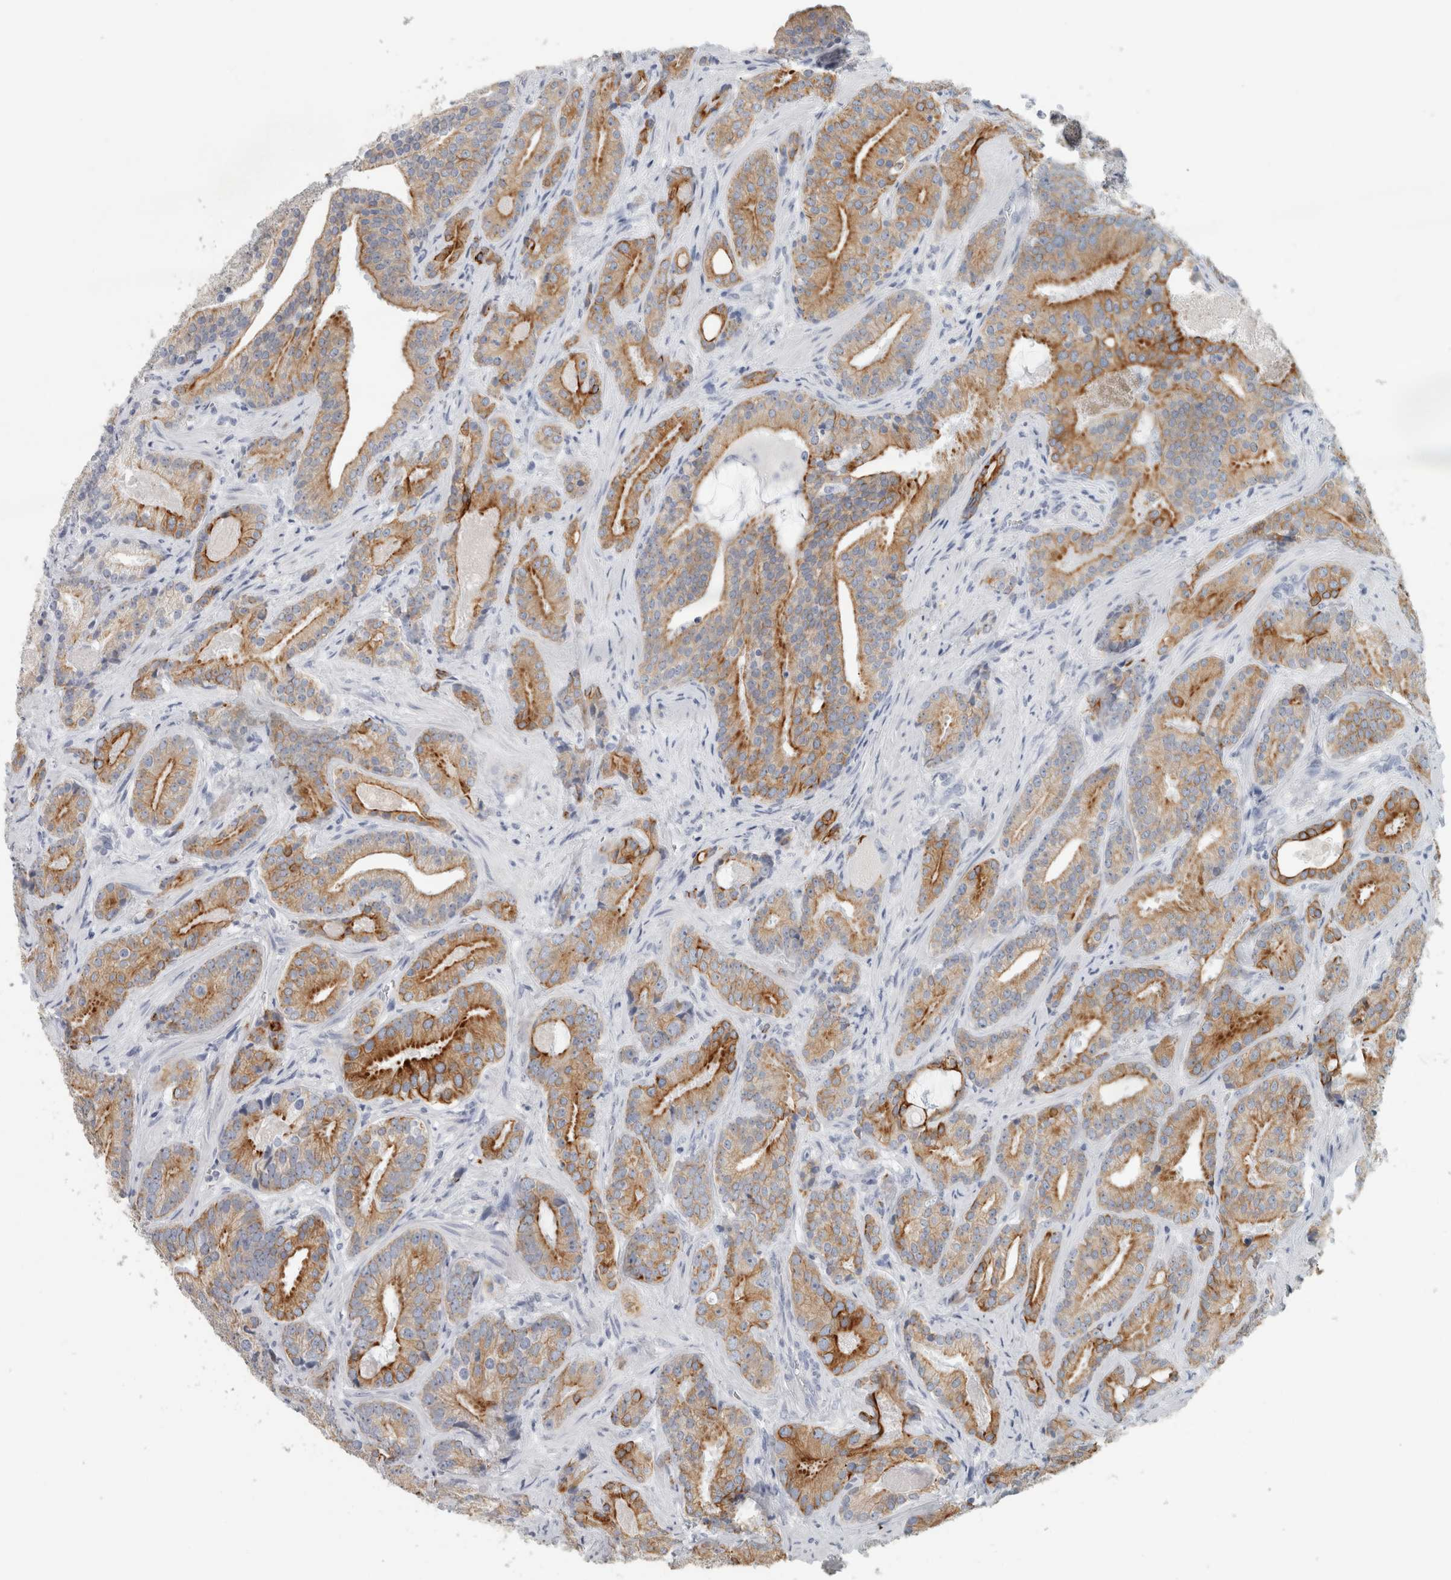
{"staining": {"intensity": "moderate", "quantity": ">75%", "location": "cytoplasmic/membranous"}, "tissue": "prostate cancer", "cell_type": "Tumor cells", "image_type": "cancer", "snomed": [{"axis": "morphology", "description": "Adenocarcinoma, Low grade"}, {"axis": "topography", "description": "Prostate"}], "caption": "This image demonstrates immunohistochemistry (IHC) staining of adenocarcinoma (low-grade) (prostate), with medium moderate cytoplasmic/membranous staining in approximately >75% of tumor cells.", "gene": "SLC28A3", "patient": {"sex": "male", "age": 67}}